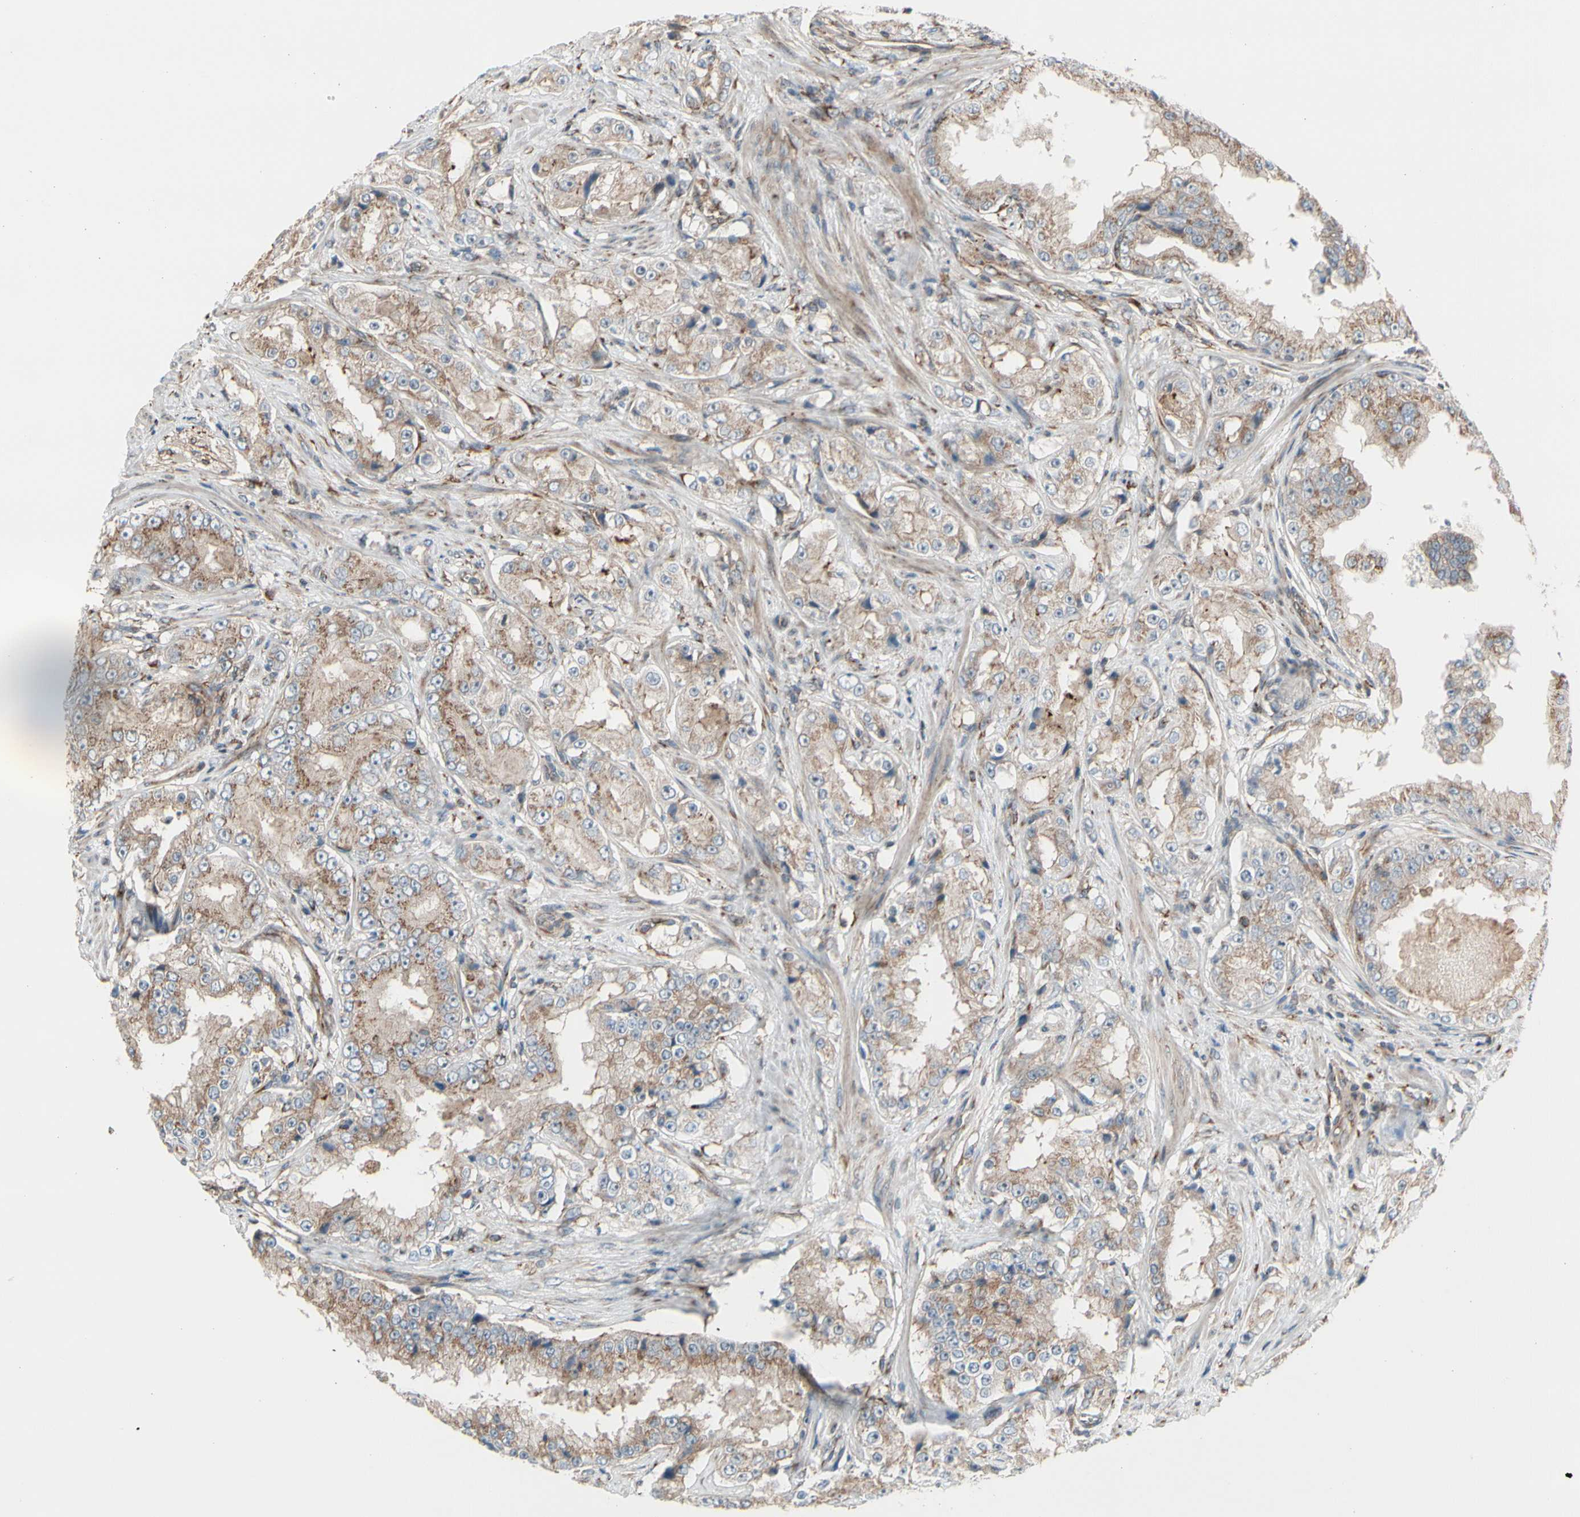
{"staining": {"intensity": "moderate", "quantity": ">75%", "location": "cytoplasmic/membranous"}, "tissue": "prostate cancer", "cell_type": "Tumor cells", "image_type": "cancer", "snomed": [{"axis": "morphology", "description": "Adenocarcinoma, High grade"}, {"axis": "topography", "description": "Prostate"}], "caption": "Protein staining by immunohistochemistry (IHC) exhibits moderate cytoplasmic/membranous expression in approximately >75% of tumor cells in prostate high-grade adenocarcinoma.", "gene": "SLC39A9", "patient": {"sex": "male", "age": 73}}